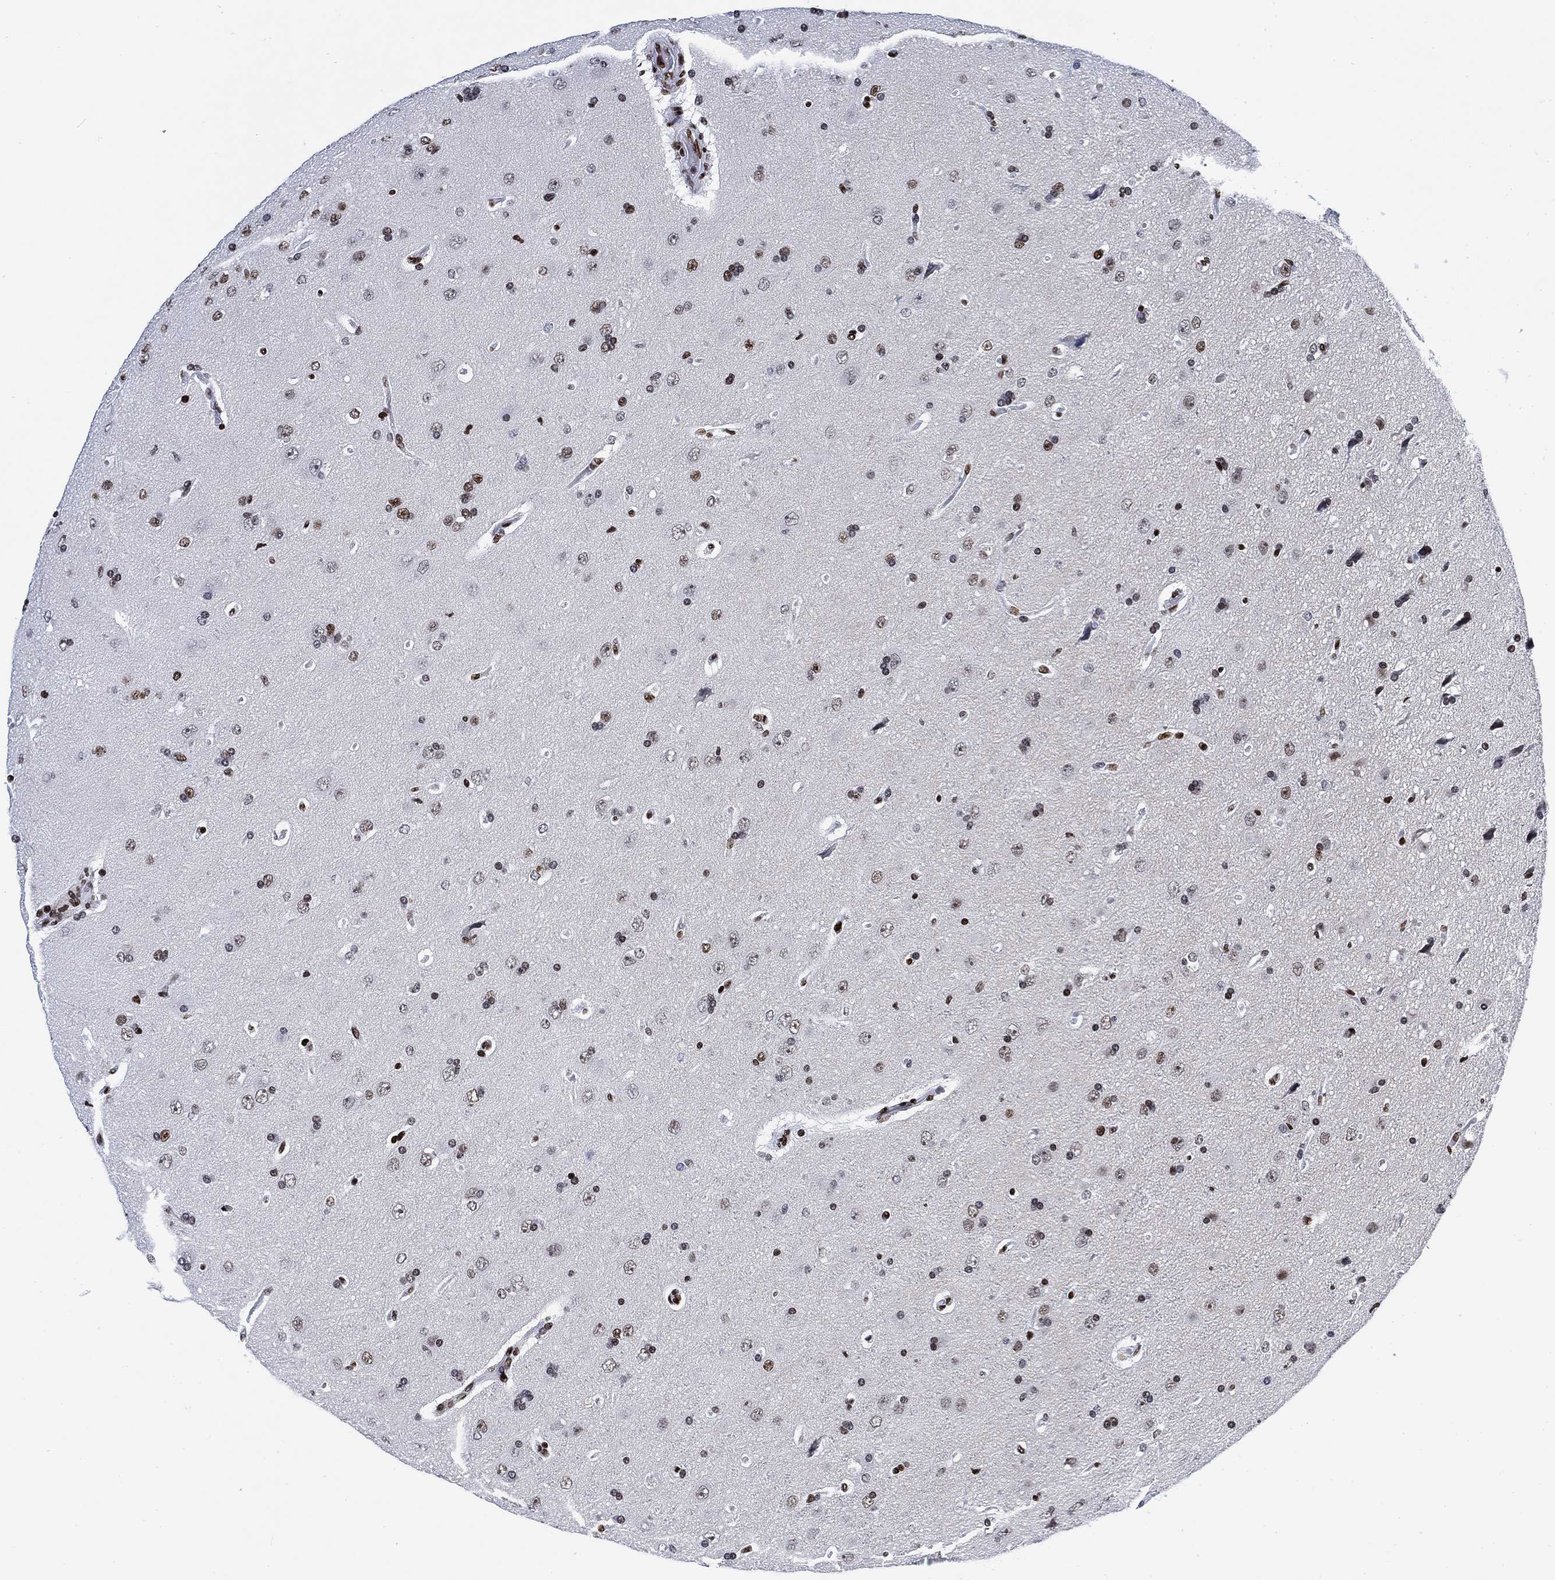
{"staining": {"intensity": "moderate", "quantity": "25%-75%", "location": "nuclear"}, "tissue": "glioma", "cell_type": "Tumor cells", "image_type": "cancer", "snomed": [{"axis": "morphology", "description": "Glioma, malignant, NOS"}, {"axis": "topography", "description": "Cerebral cortex"}], "caption": "Protein staining displays moderate nuclear positivity in about 25%-75% of tumor cells in glioma.", "gene": "H1-10", "patient": {"sex": "male", "age": 58}}